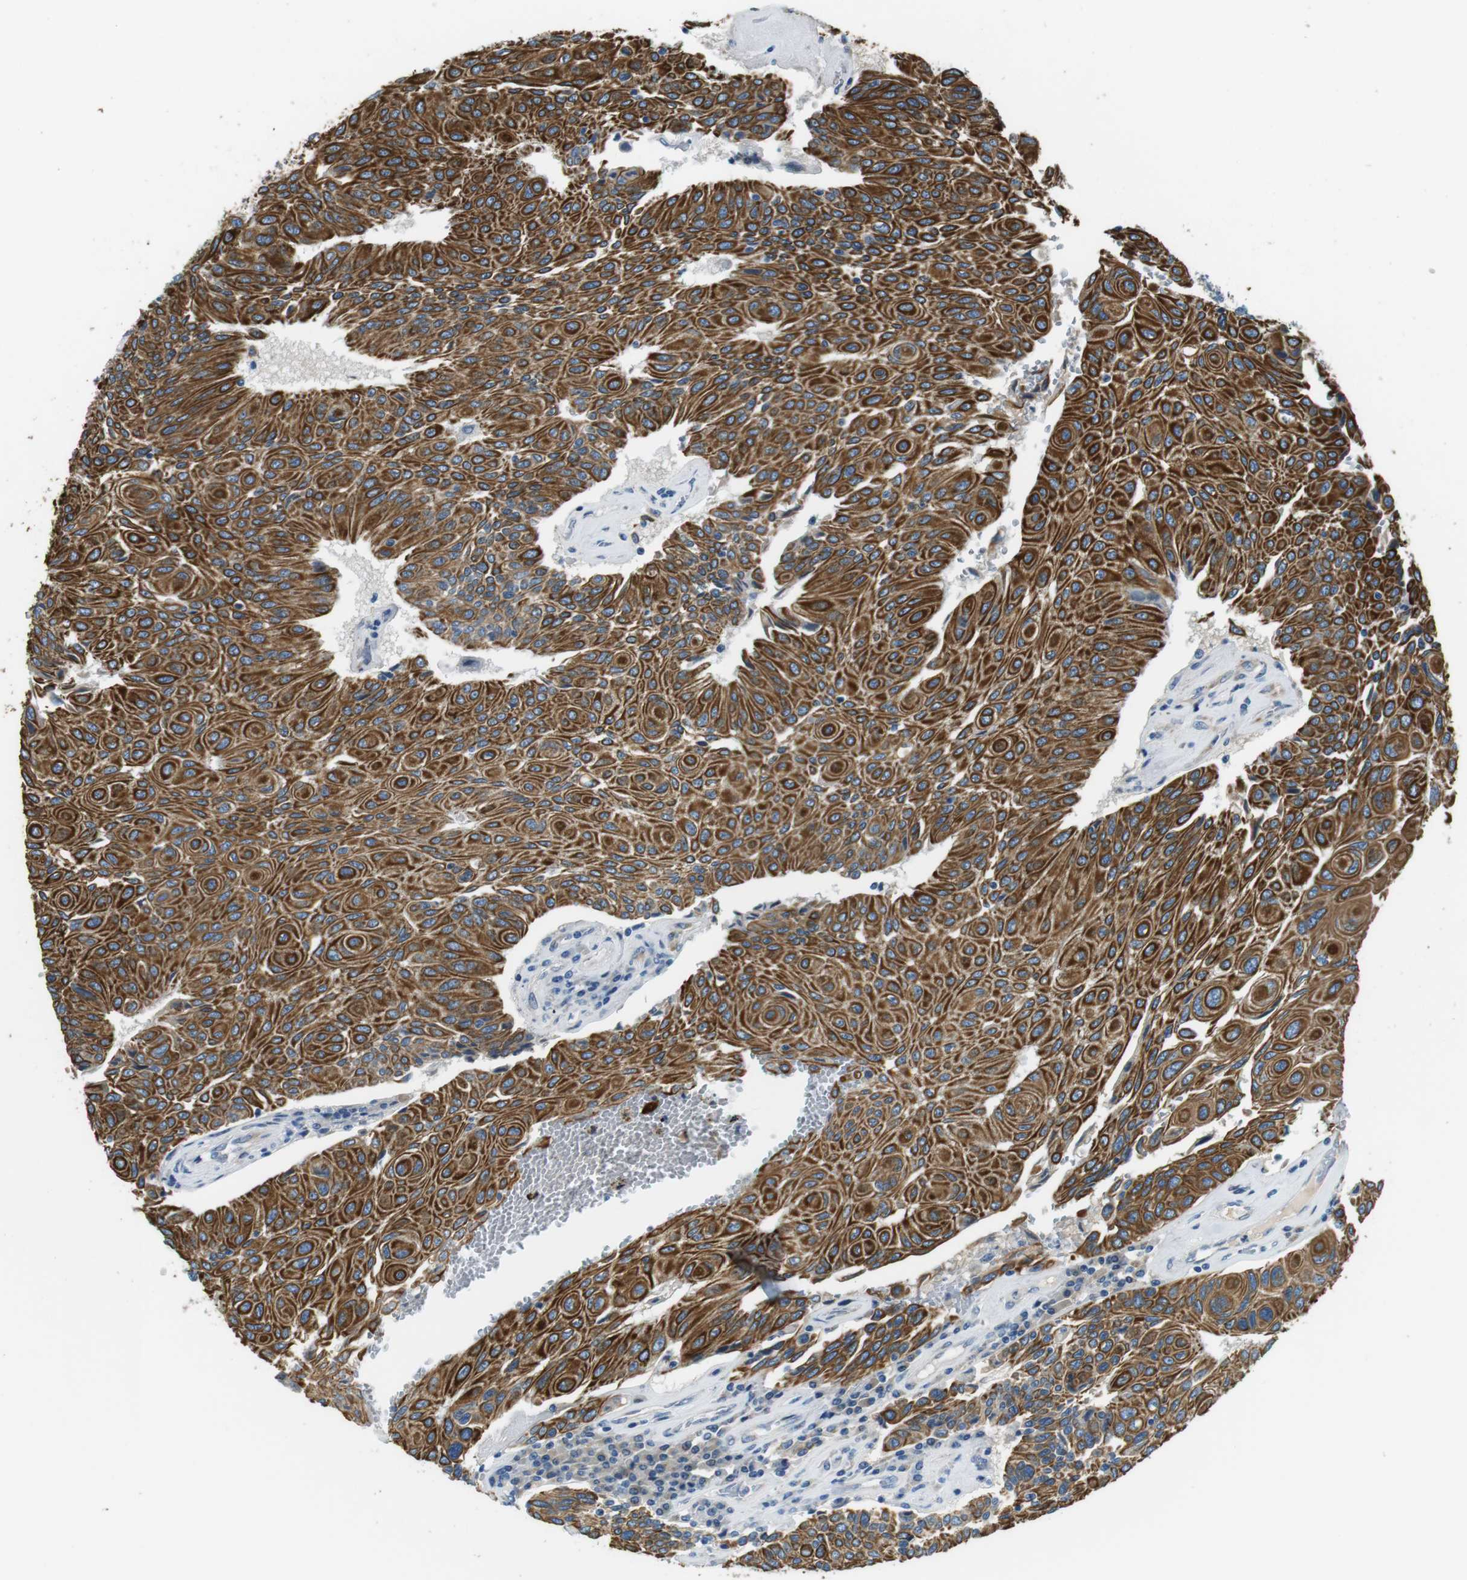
{"staining": {"intensity": "strong", "quantity": ">75%", "location": "cytoplasmic/membranous"}, "tissue": "urothelial cancer", "cell_type": "Tumor cells", "image_type": "cancer", "snomed": [{"axis": "morphology", "description": "Urothelial carcinoma, High grade"}, {"axis": "topography", "description": "Urinary bladder"}], "caption": "IHC histopathology image of urothelial cancer stained for a protein (brown), which reveals high levels of strong cytoplasmic/membranous staining in about >75% of tumor cells.", "gene": "UNC5CL", "patient": {"sex": "male", "age": 66}}